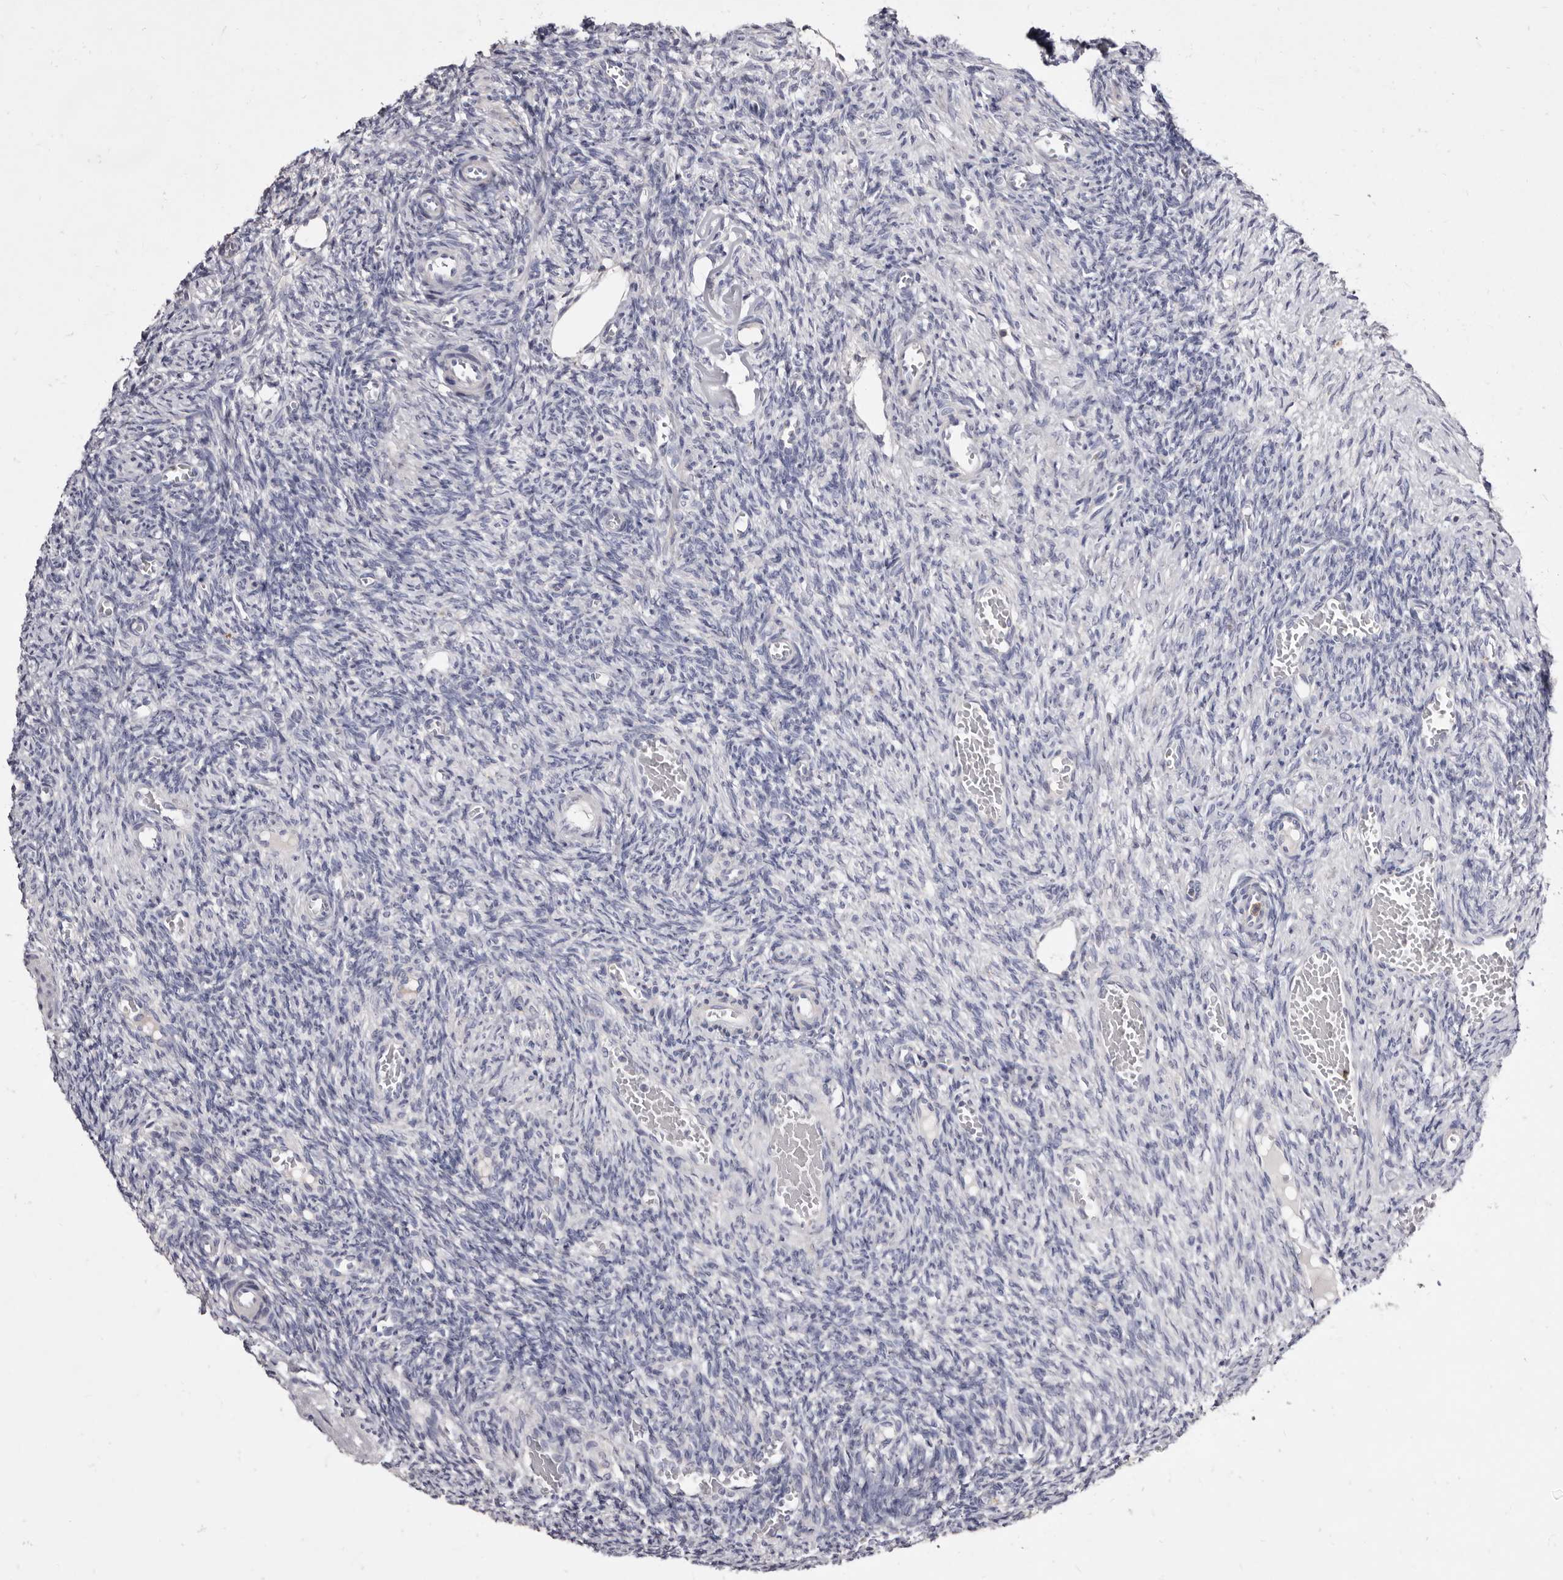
{"staining": {"intensity": "negative", "quantity": "none", "location": "none"}, "tissue": "ovary", "cell_type": "Ovarian stroma cells", "image_type": "normal", "snomed": [{"axis": "morphology", "description": "Normal tissue, NOS"}, {"axis": "topography", "description": "Ovary"}], "caption": "Immunohistochemistry (IHC) image of normal ovary: human ovary stained with DAB reveals no significant protein staining in ovarian stroma cells. Nuclei are stained in blue.", "gene": "CYP2E1", "patient": {"sex": "female", "age": 27}}